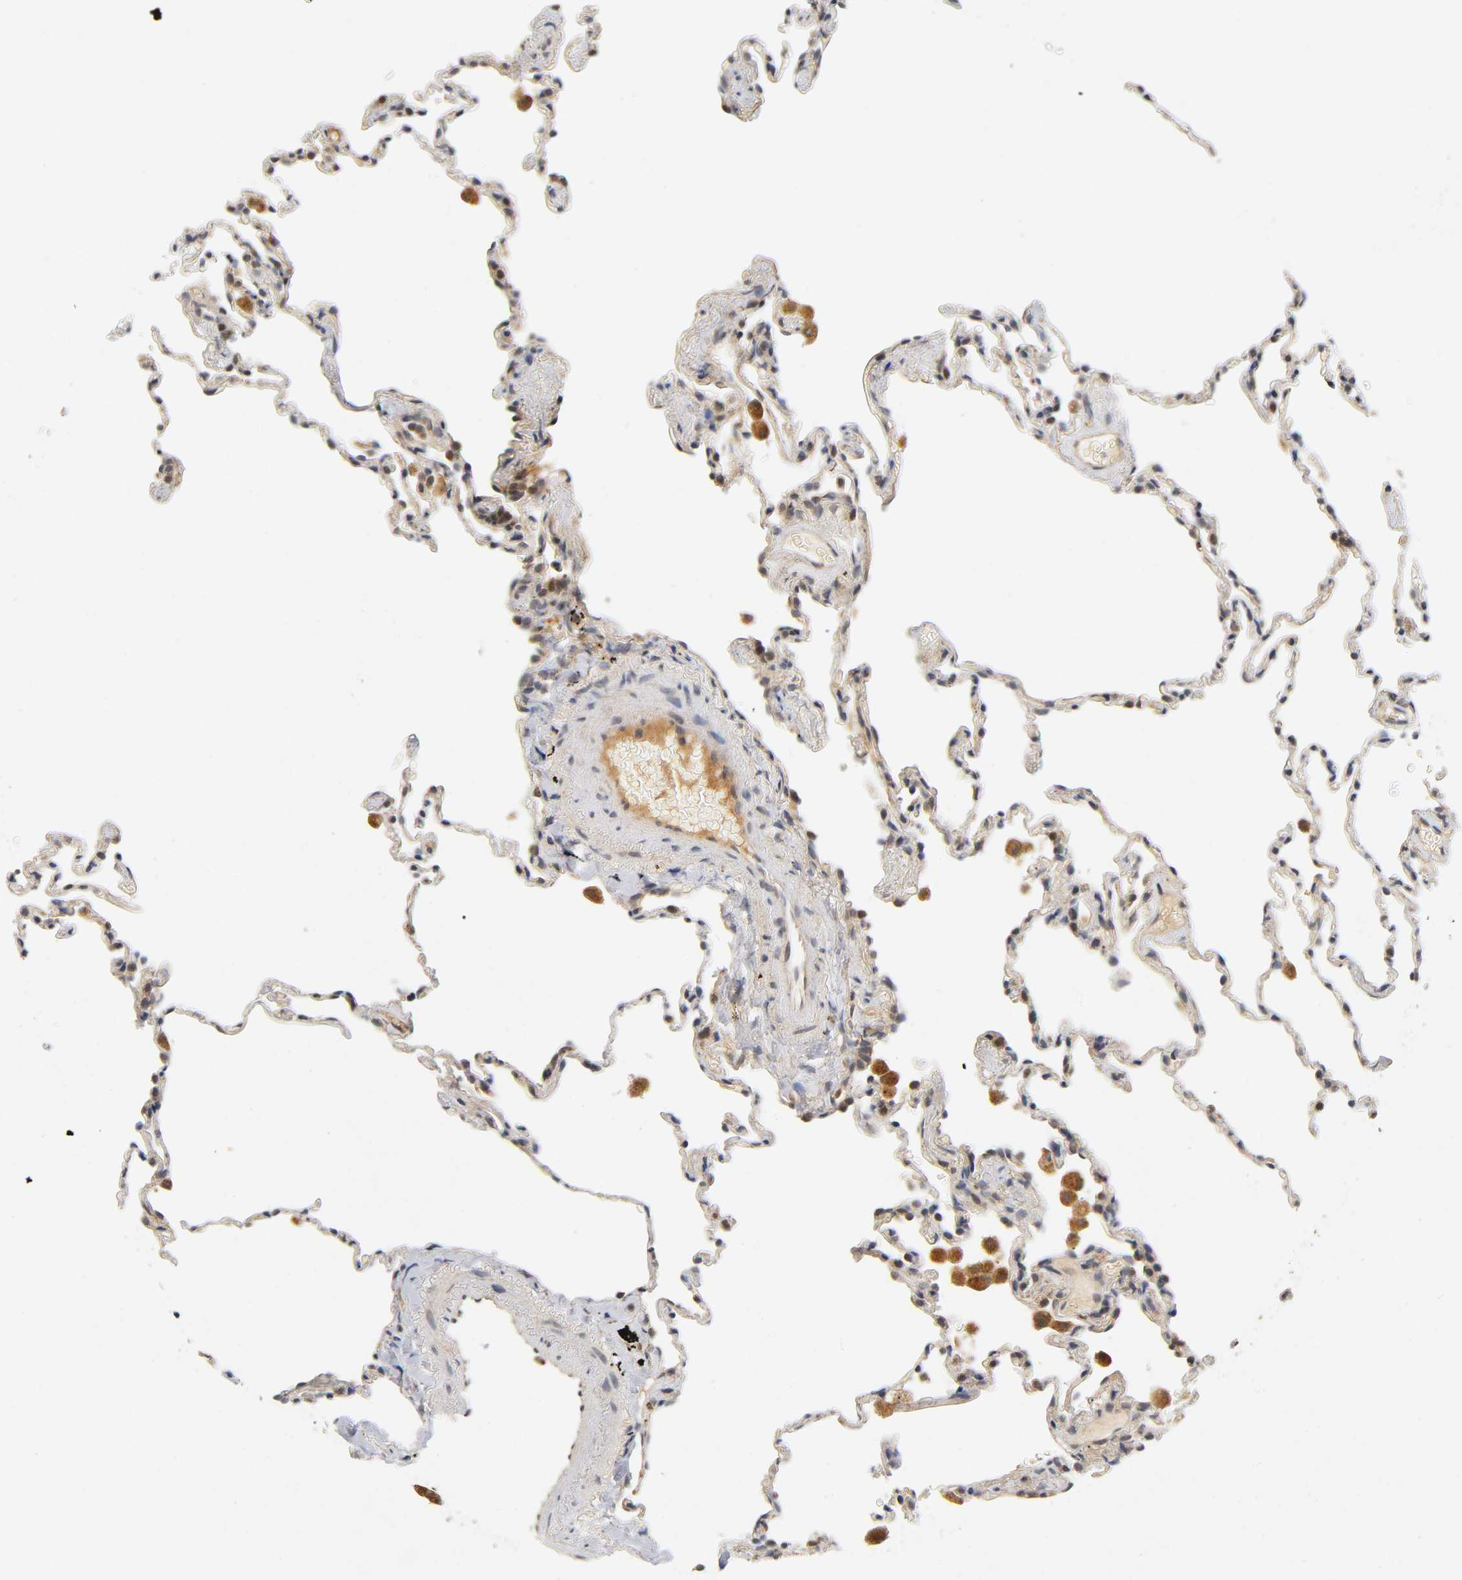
{"staining": {"intensity": "weak", "quantity": ">75%", "location": "cytoplasmic/membranous"}, "tissue": "lung", "cell_type": "Alveolar cells", "image_type": "normal", "snomed": [{"axis": "morphology", "description": "Normal tissue, NOS"}, {"axis": "morphology", "description": "Soft tissue tumor metastatic"}, {"axis": "topography", "description": "Lung"}], "caption": "The micrograph demonstrates immunohistochemical staining of benign lung. There is weak cytoplasmic/membranous staining is appreciated in approximately >75% of alveolar cells.", "gene": "NRP1", "patient": {"sex": "male", "age": 59}}